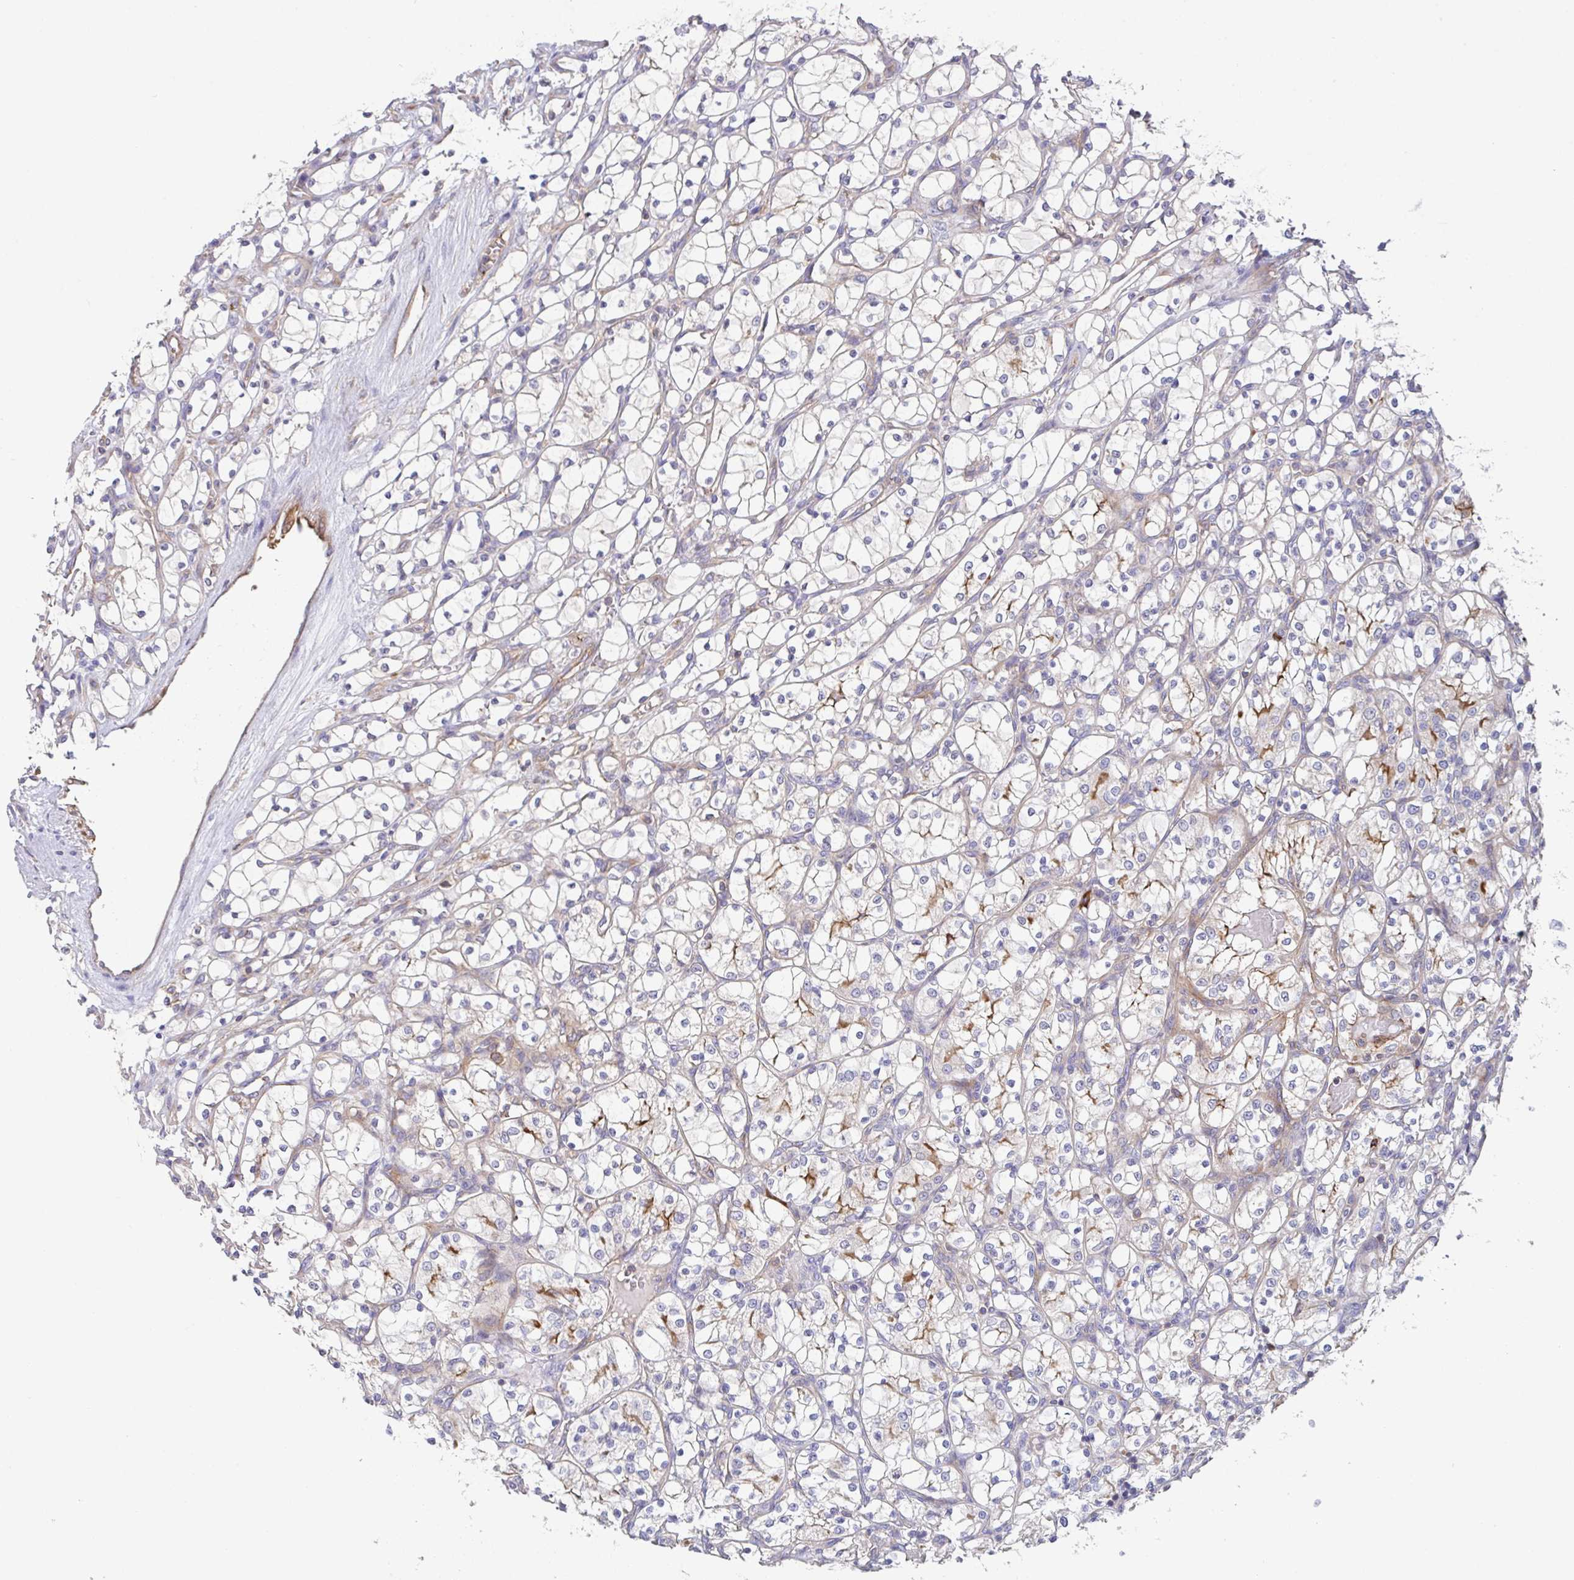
{"staining": {"intensity": "moderate", "quantity": "<25%", "location": "cytoplasmic/membranous"}, "tissue": "renal cancer", "cell_type": "Tumor cells", "image_type": "cancer", "snomed": [{"axis": "morphology", "description": "Adenocarcinoma, NOS"}, {"axis": "topography", "description": "Kidney"}], "caption": "Renal cancer (adenocarcinoma) stained with IHC reveals moderate cytoplasmic/membranous staining in approximately <25% of tumor cells.", "gene": "YARS2", "patient": {"sex": "female", "age": 69}}